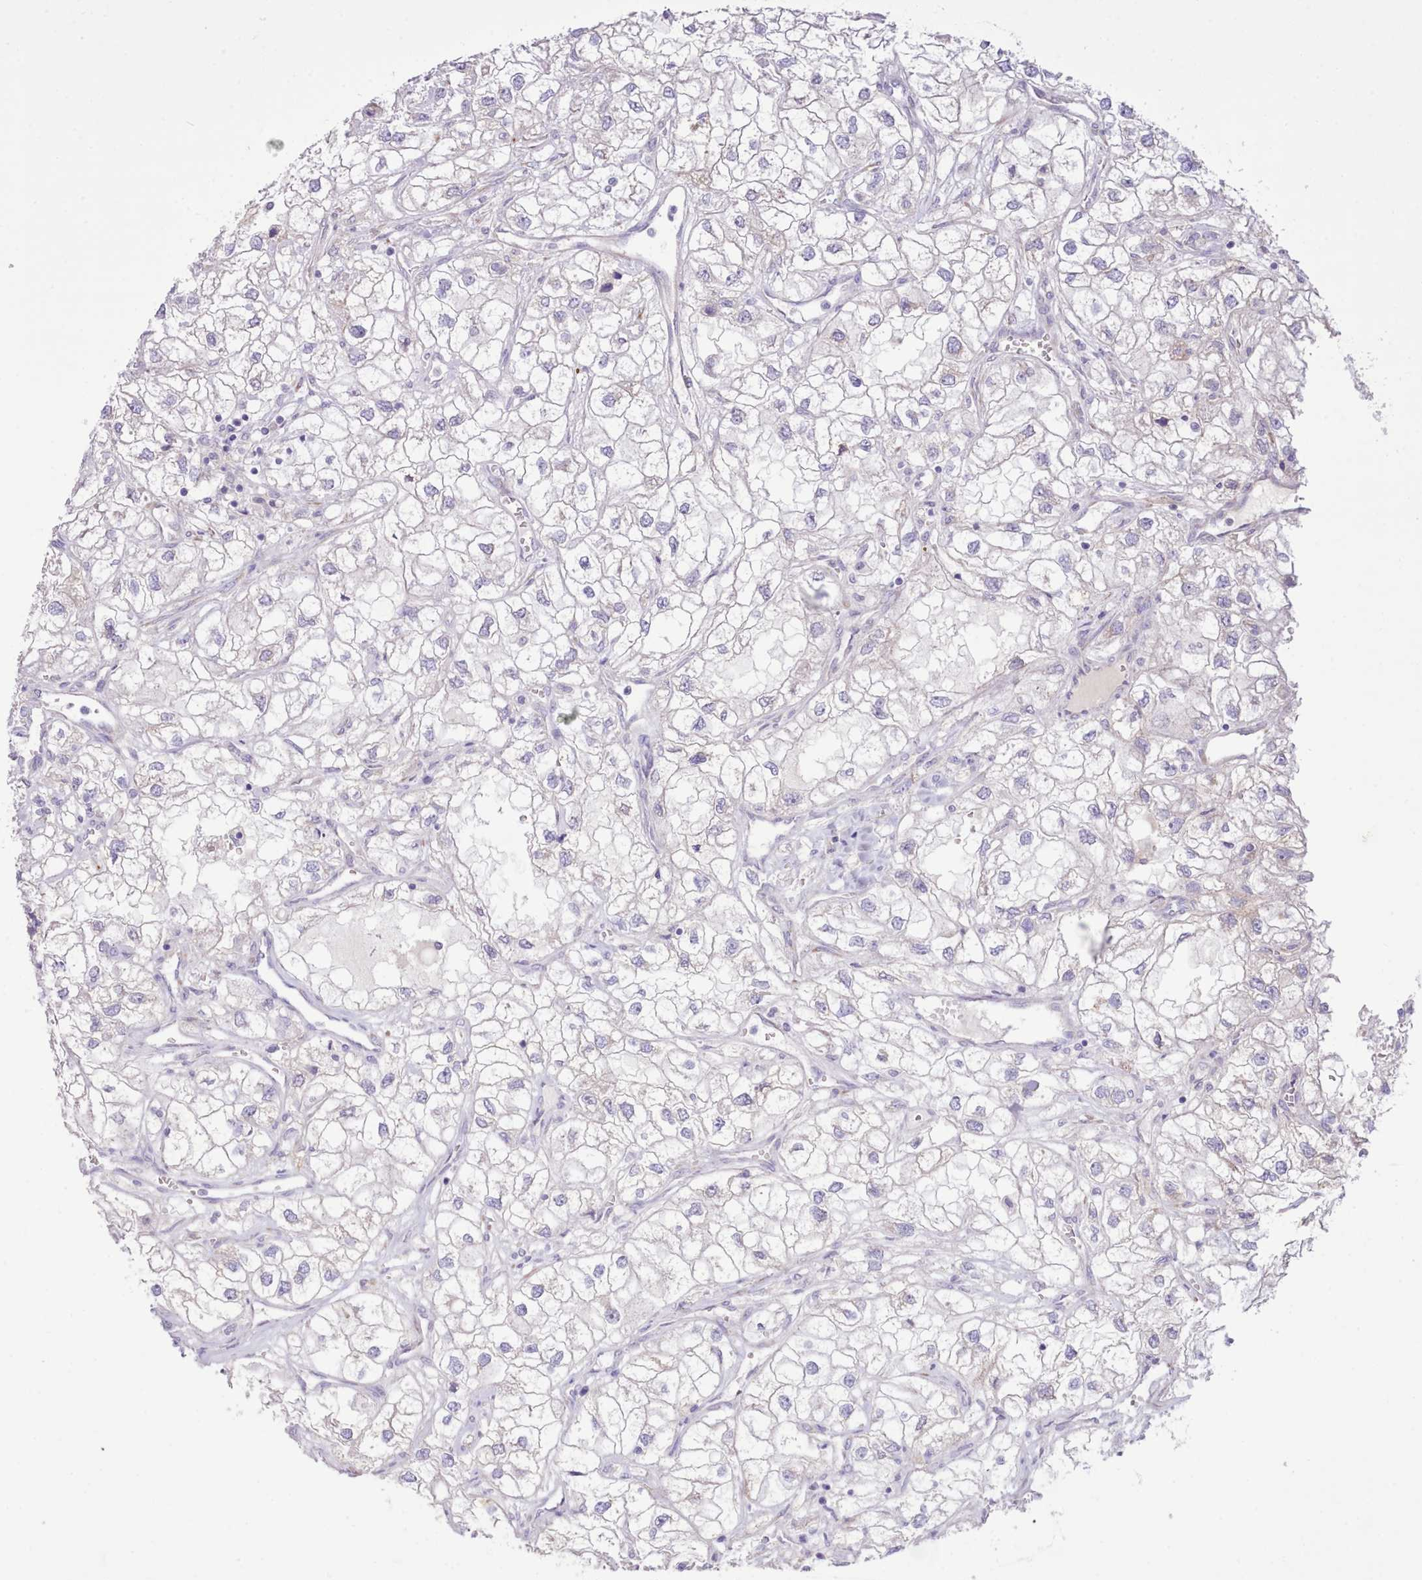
{"staining": {"intensity": "negative", "quantity": "none", "location": "none"}, "tissue": "renal cancer", "cell_type": "Tumor cells", "image_type": "cancer", "snomed": [{"axis": "morphology", "description": "Adenocarcinoma, NOS"}, {"axis": "topography", "description": "Kidney"}], "caption": "Renal adenocarcinoma was stained to show a protein in brown. There is no significant staining in tumor cells.", "gene": "CCL1", "patient": {"sex": "male", "age": 59}}